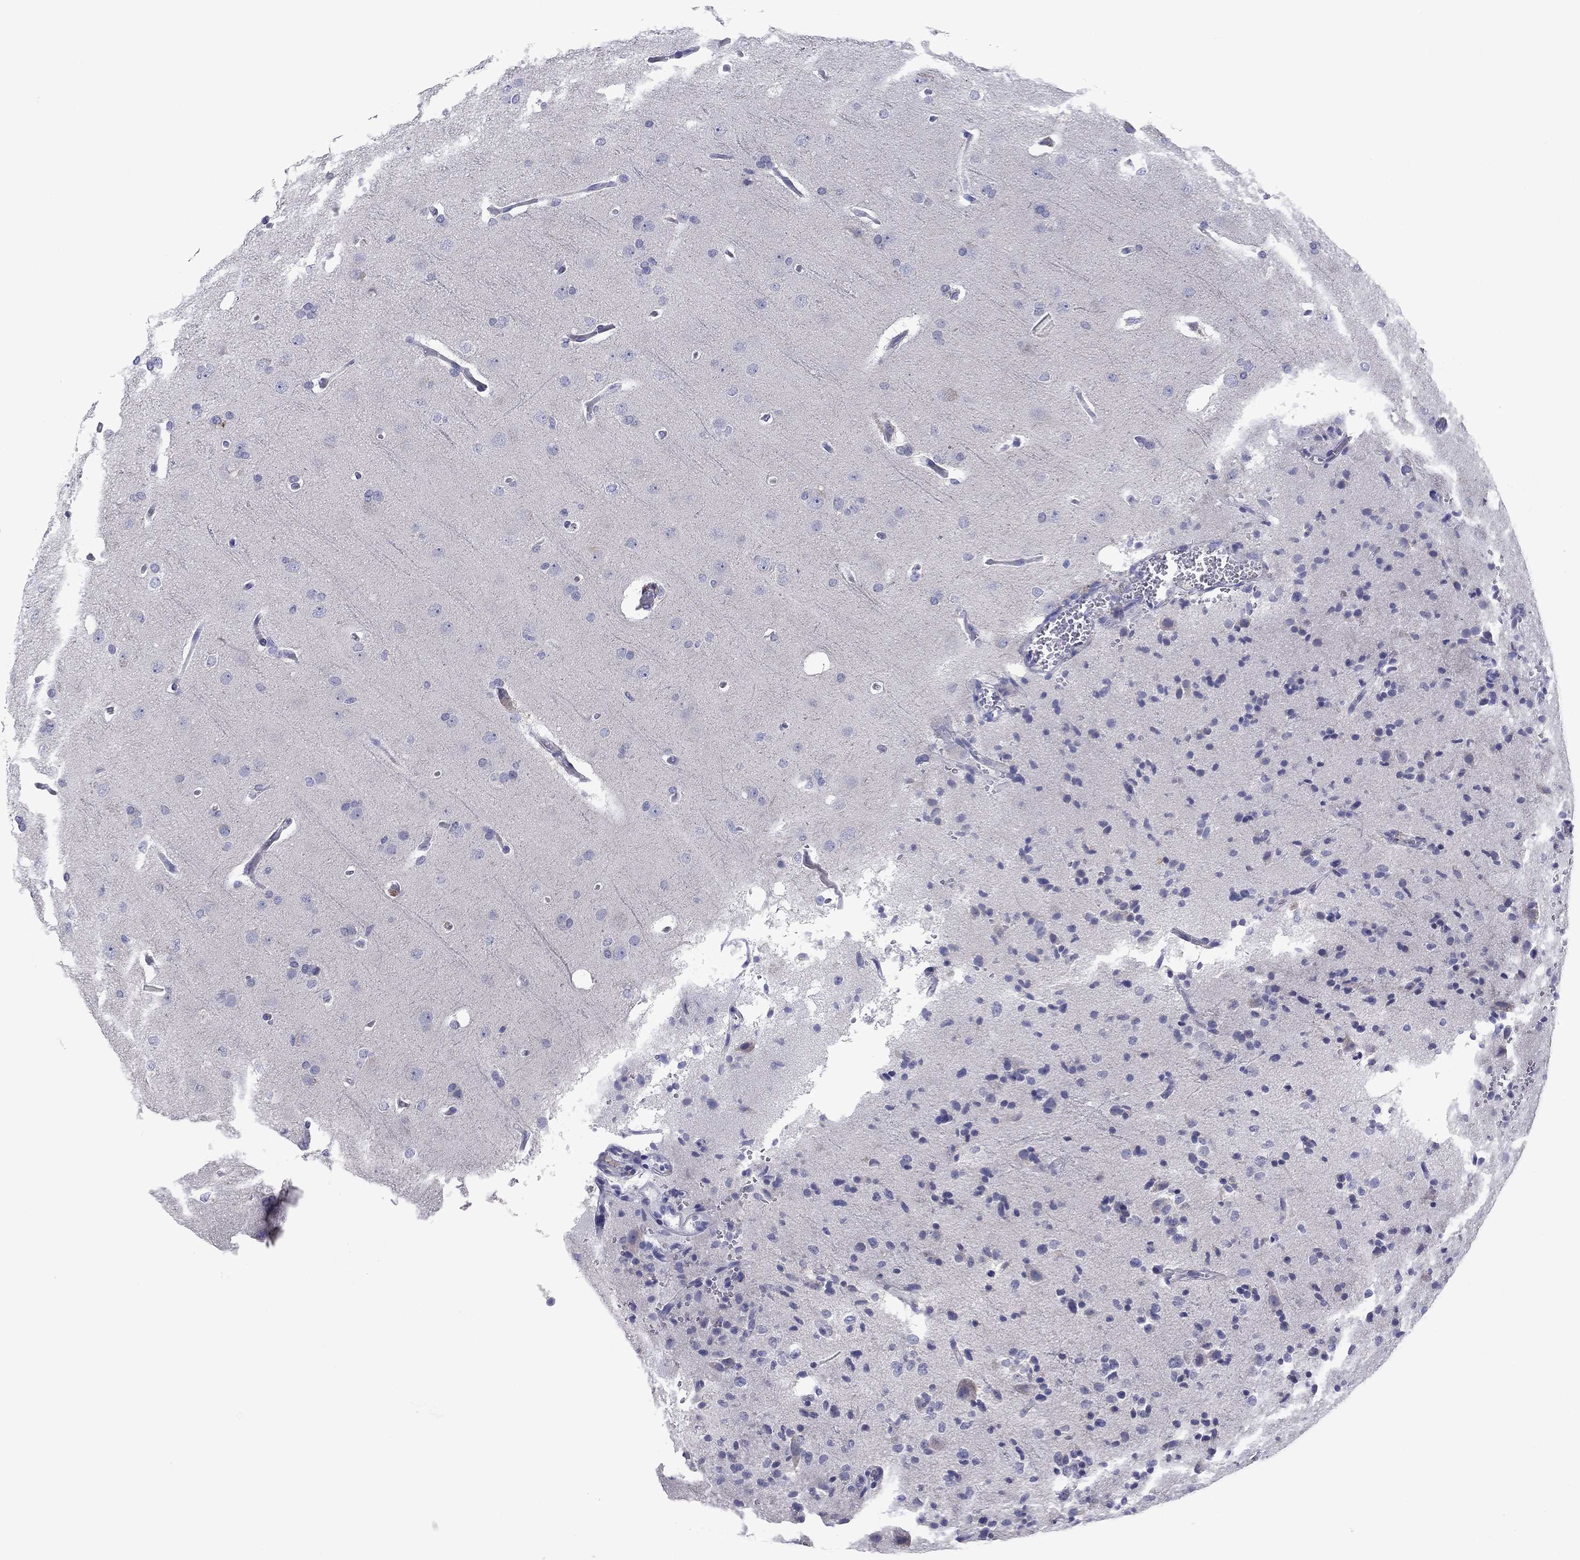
{"staining": {"intensity": "negative", "quantity": "none", "location": "none"}, "tissue": "glioma", "cell_type": "Tumor cells", "image_type": "cancer", "snomed": [{"axis": "morphology", "description": "Glioma, malignant, Low grade"}, {"axis": "topography", "description": "Brain"}], "caption": "There is no significant staining in tumor cells of glioma. (IHC, brightfield microscopy, high magnification).", "gene": "GRK7", "patient": {"sex": "male", "age": 41}}